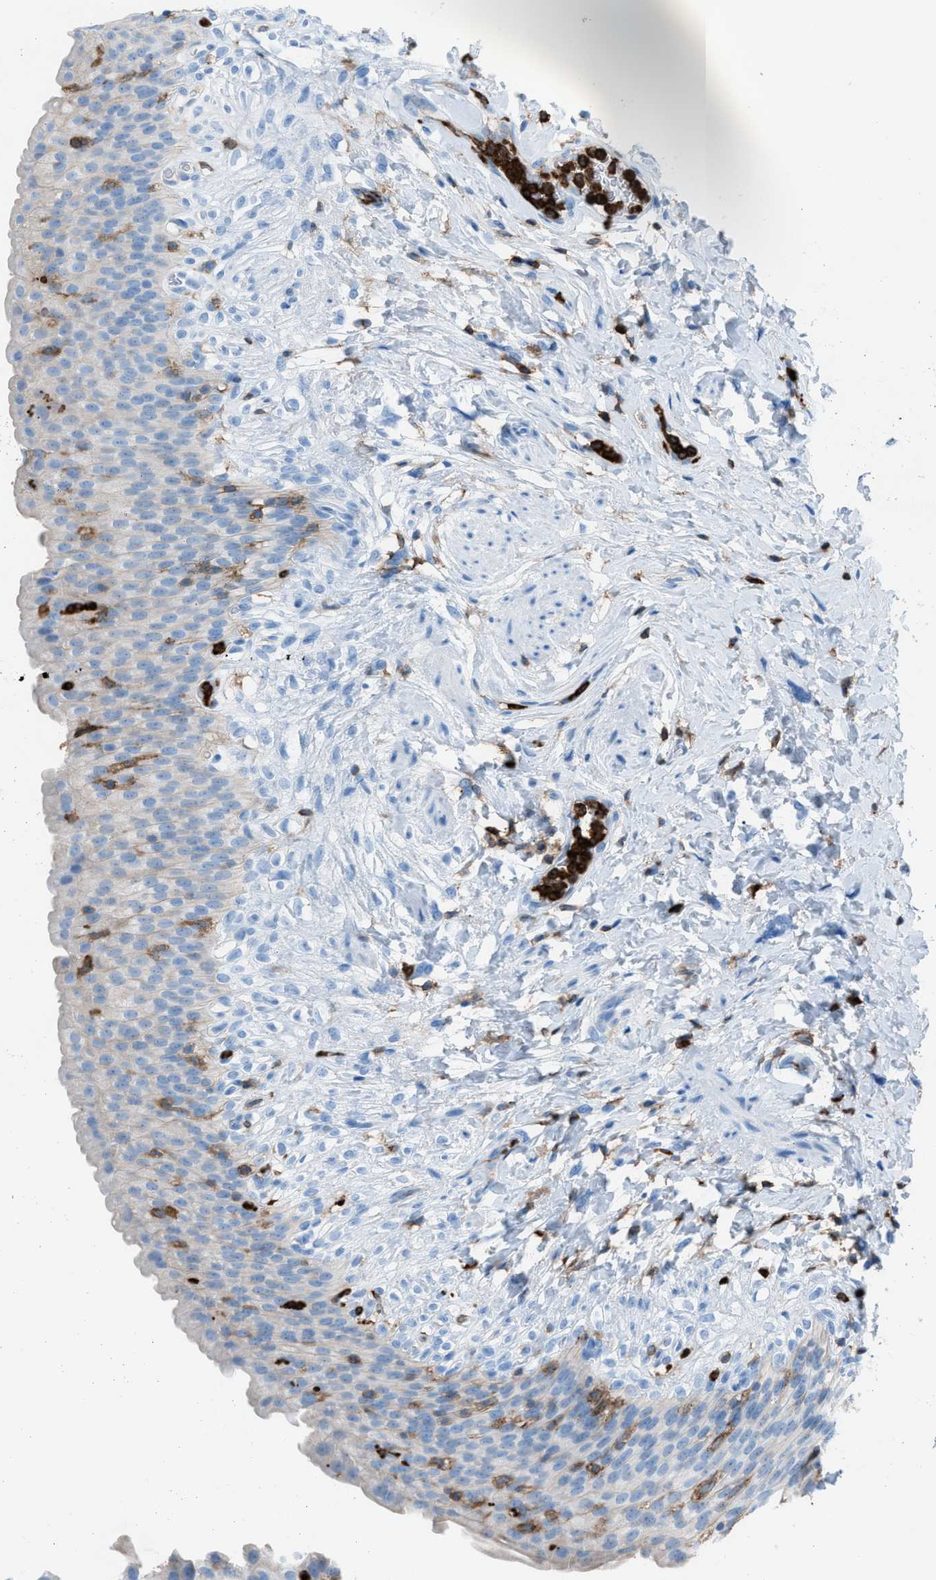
{"staining": {"intensity": "weak", "quantity": "<25%", "location": "cytoplasmic/membranous"}, "tissue": "urinary bladder", "cell_type": "Urothelial cells", "image_type": "normal", "snomed": [{"axis": "morphology", "description": "Normal tissue, NOS"}, {"axis": "topography", "description": "Urinary bladder"}], "caption": "IHC histopathology image of normal urinary bladder stained for a protein (brown), which exhibits no staining in urothelial cells.", "gene": "ITGB2", "patient": {"sex": "female", "age": 79}}